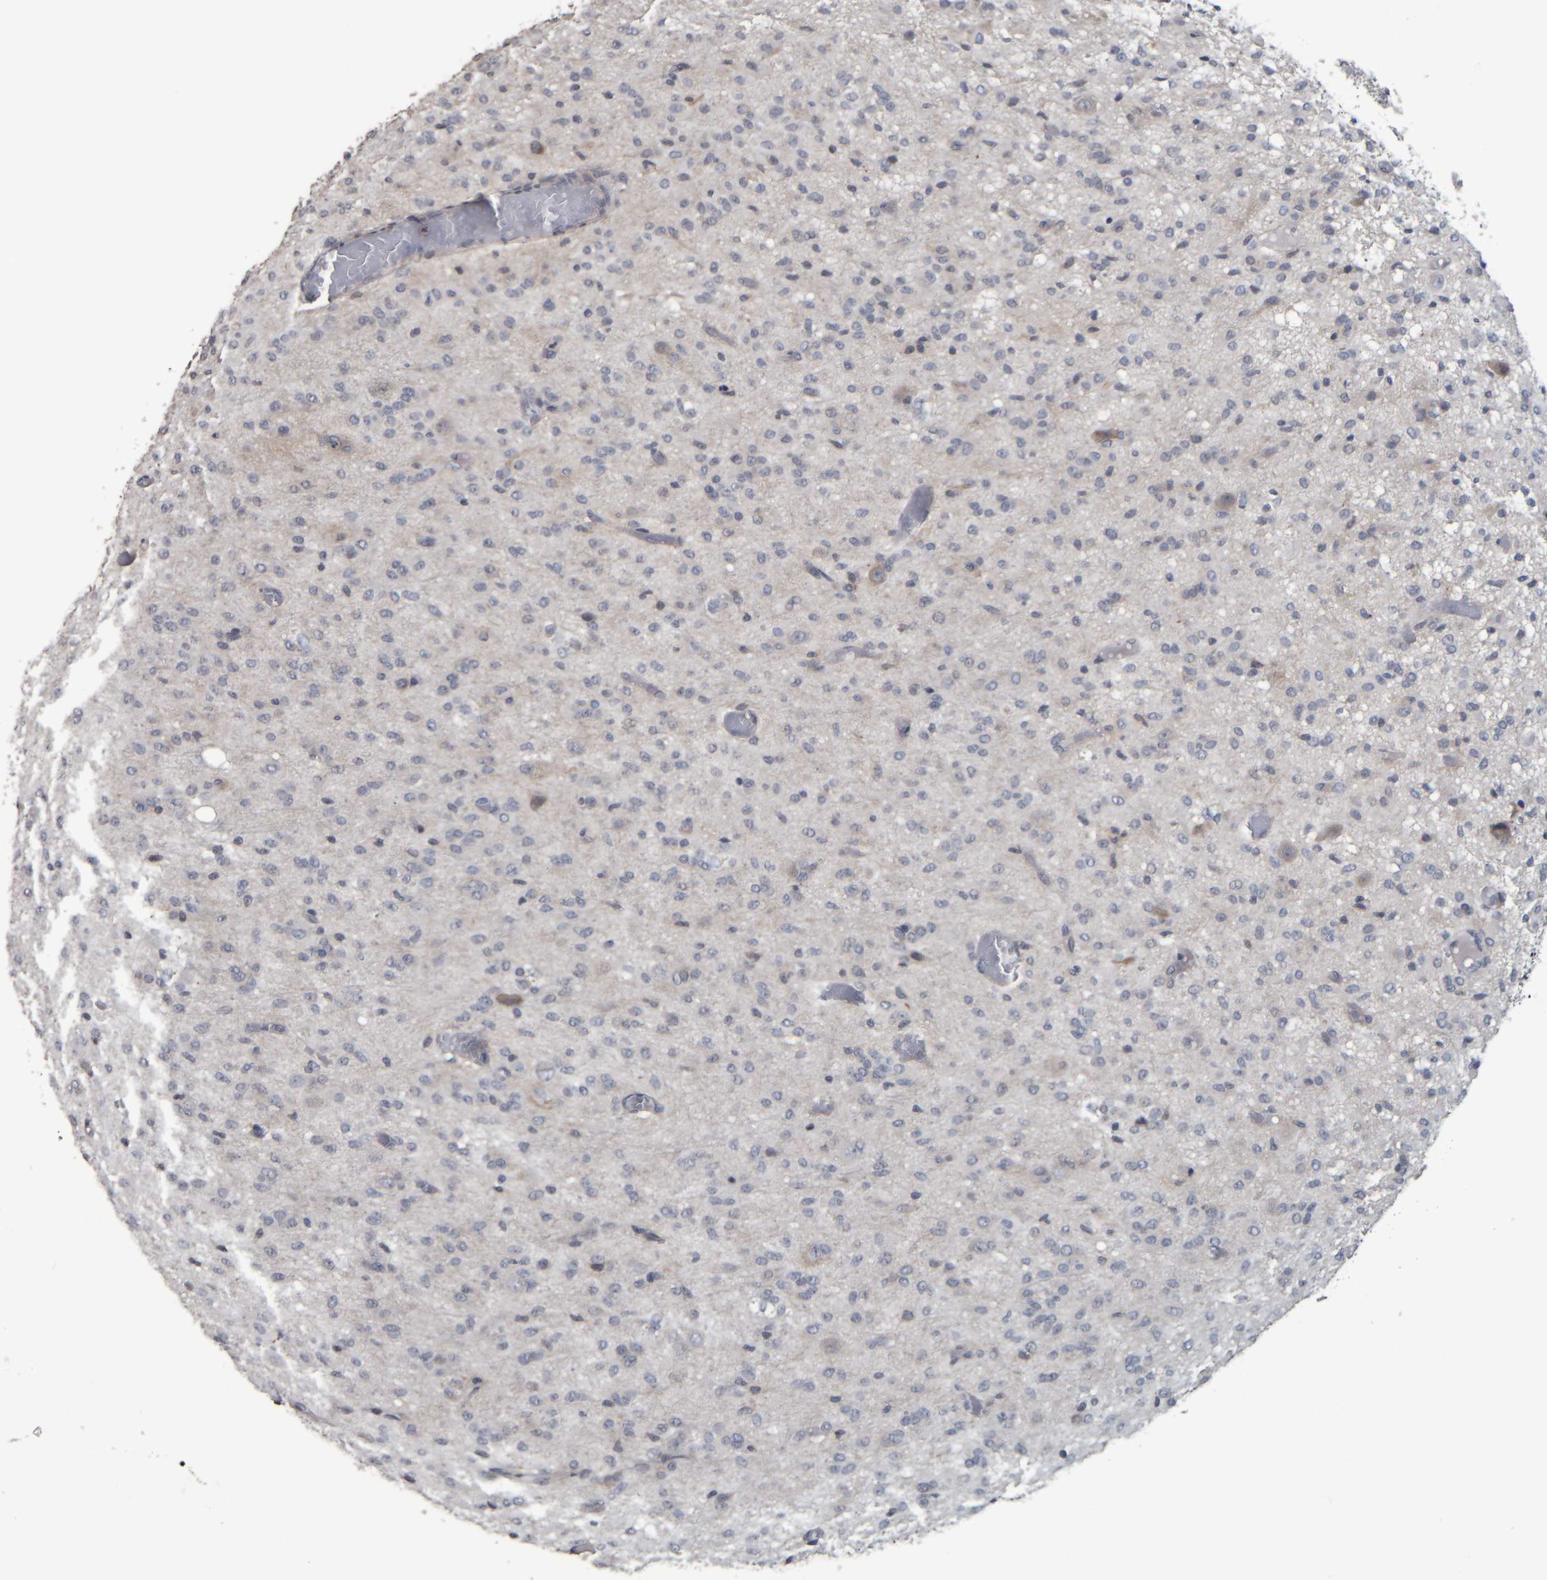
{"staining": {"intensity": "negative", "quantity": "none", "location": "none"}, "tissue": "glioma", "cell_type": "Tumor cells", "image_type": "cancer", "snomed": [{"axis": "morphology", "description": "Glioma, malignant, High grade"}, {"axis": "topography", "description": "Brain"}], "caption": "High magnification brightfield microscopy of glioma stained with DAB (brown) and counterstained with hematoxylin (blue): tumor cells show no significant staining.", "gene": "CAVIN4", "patient": {"sex": "female", "age": 59}}